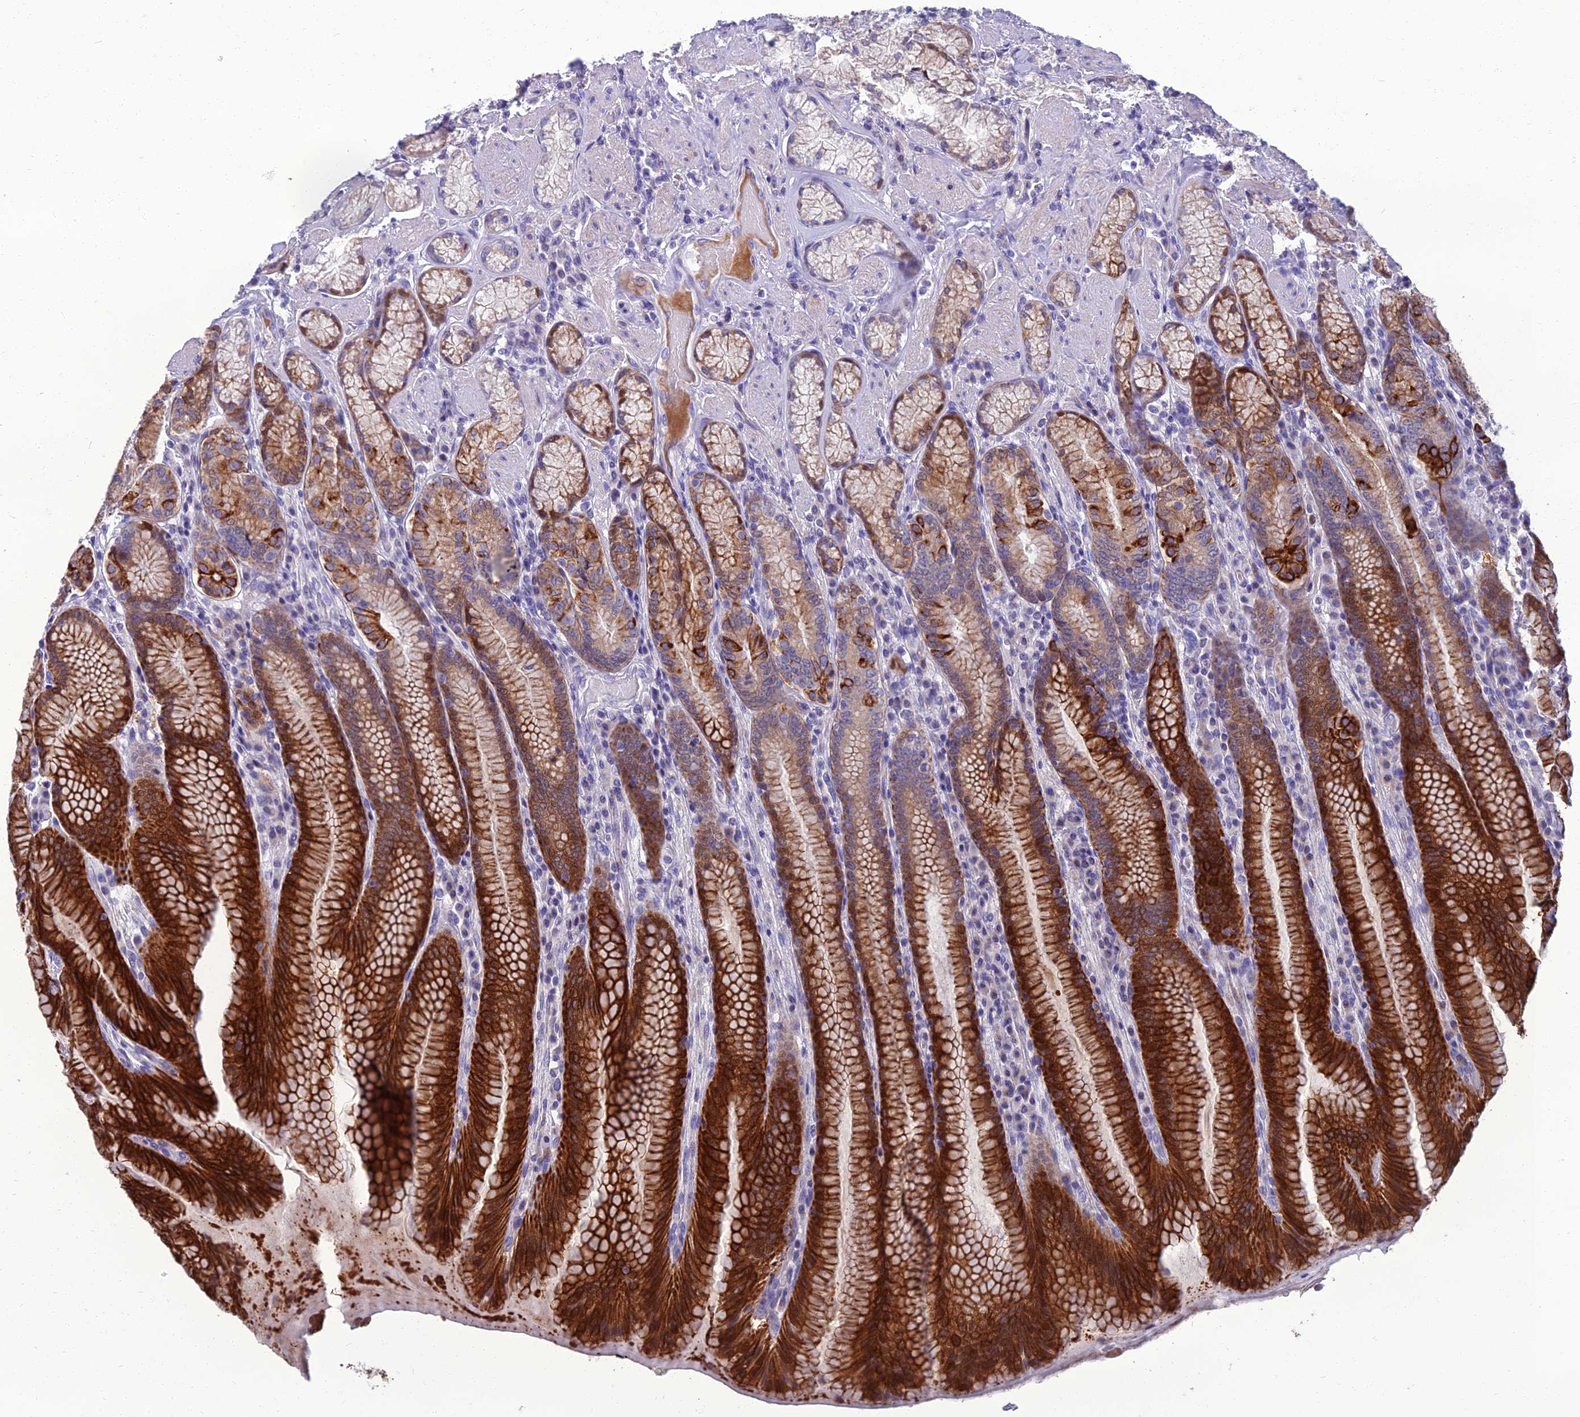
{"staining": {"intensity": "strong", "quantity": "25%-75%", "location": "cytoplasmic/membranous"}, "tissue": "stomach", "cell_type": "Glandular cells", "image_type": "normal", "snomed": [{"axis": "morphology", "description": "Normal tissue, NOS"}, {"axis": "topography", "description": "Stomach, upper"}, {"axis": "topography", "description": "Stomach, lower"}], "caption": "Immunohistochemical staining of benign human stomach demonstrates 25%-75% levels of strong cytoplasmic/membranous protein positivity in about 25%-75% of glandular cells.", "gene": "SPTLC3", "patient": {"sex": "female", "age": 76}}